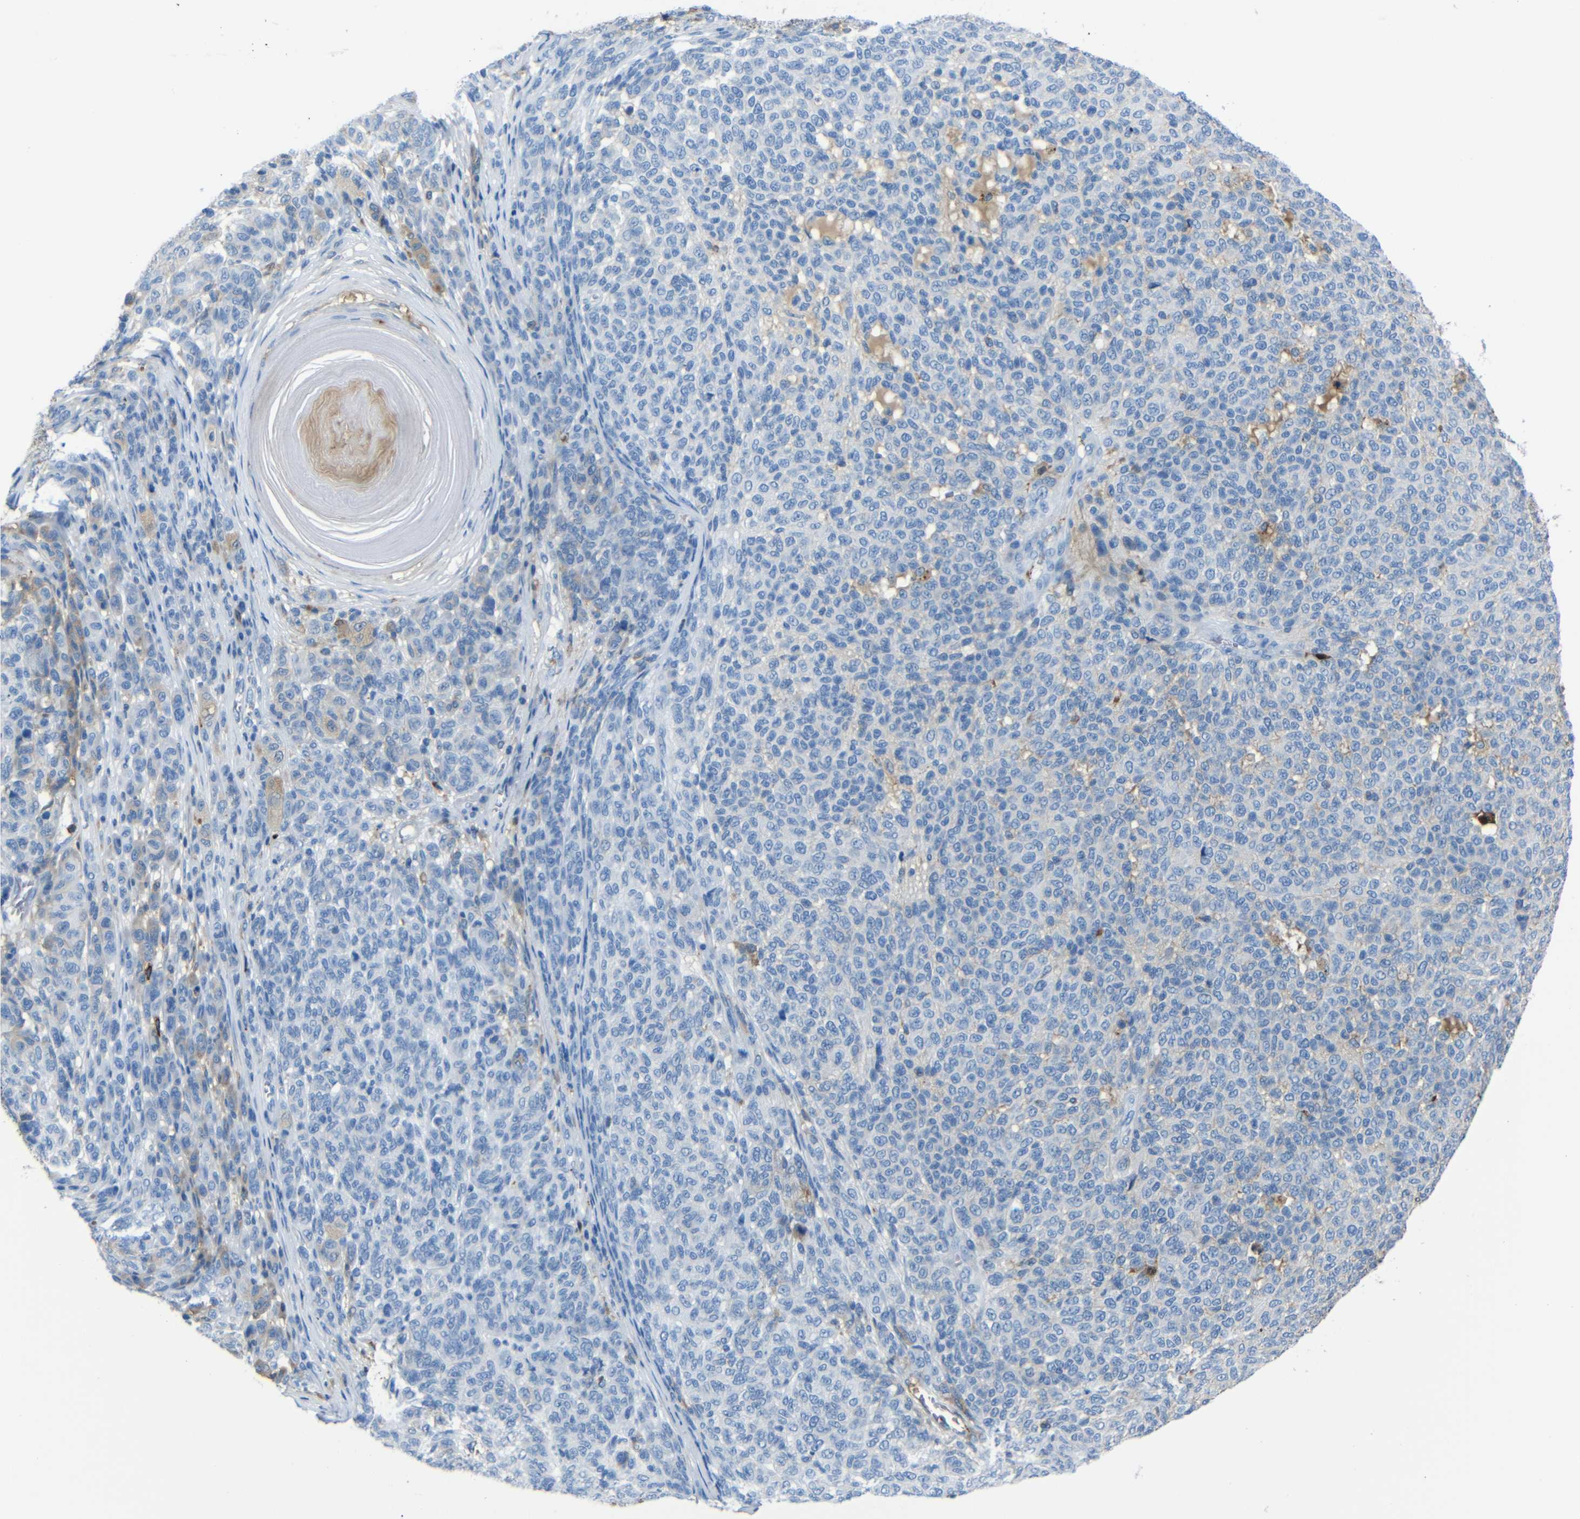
{"staining": {"intensity": "negative", "quantity": "none", "location": "none"}, "tissue": "melanoma", "cell_type": "Tumor cells", "image_type": "cancer", "snomed": [{"axis": "morphology", "description": "Malignant melanoma, NOS"}, {"axis": "topography", "description": "Skin"}], "caption": "DAB immunohistochemical staining of melanoma displays no significant positivity in tumor cells.", "gene": "SERPINA1", "patient": {"sex": "male", "age": 59}}